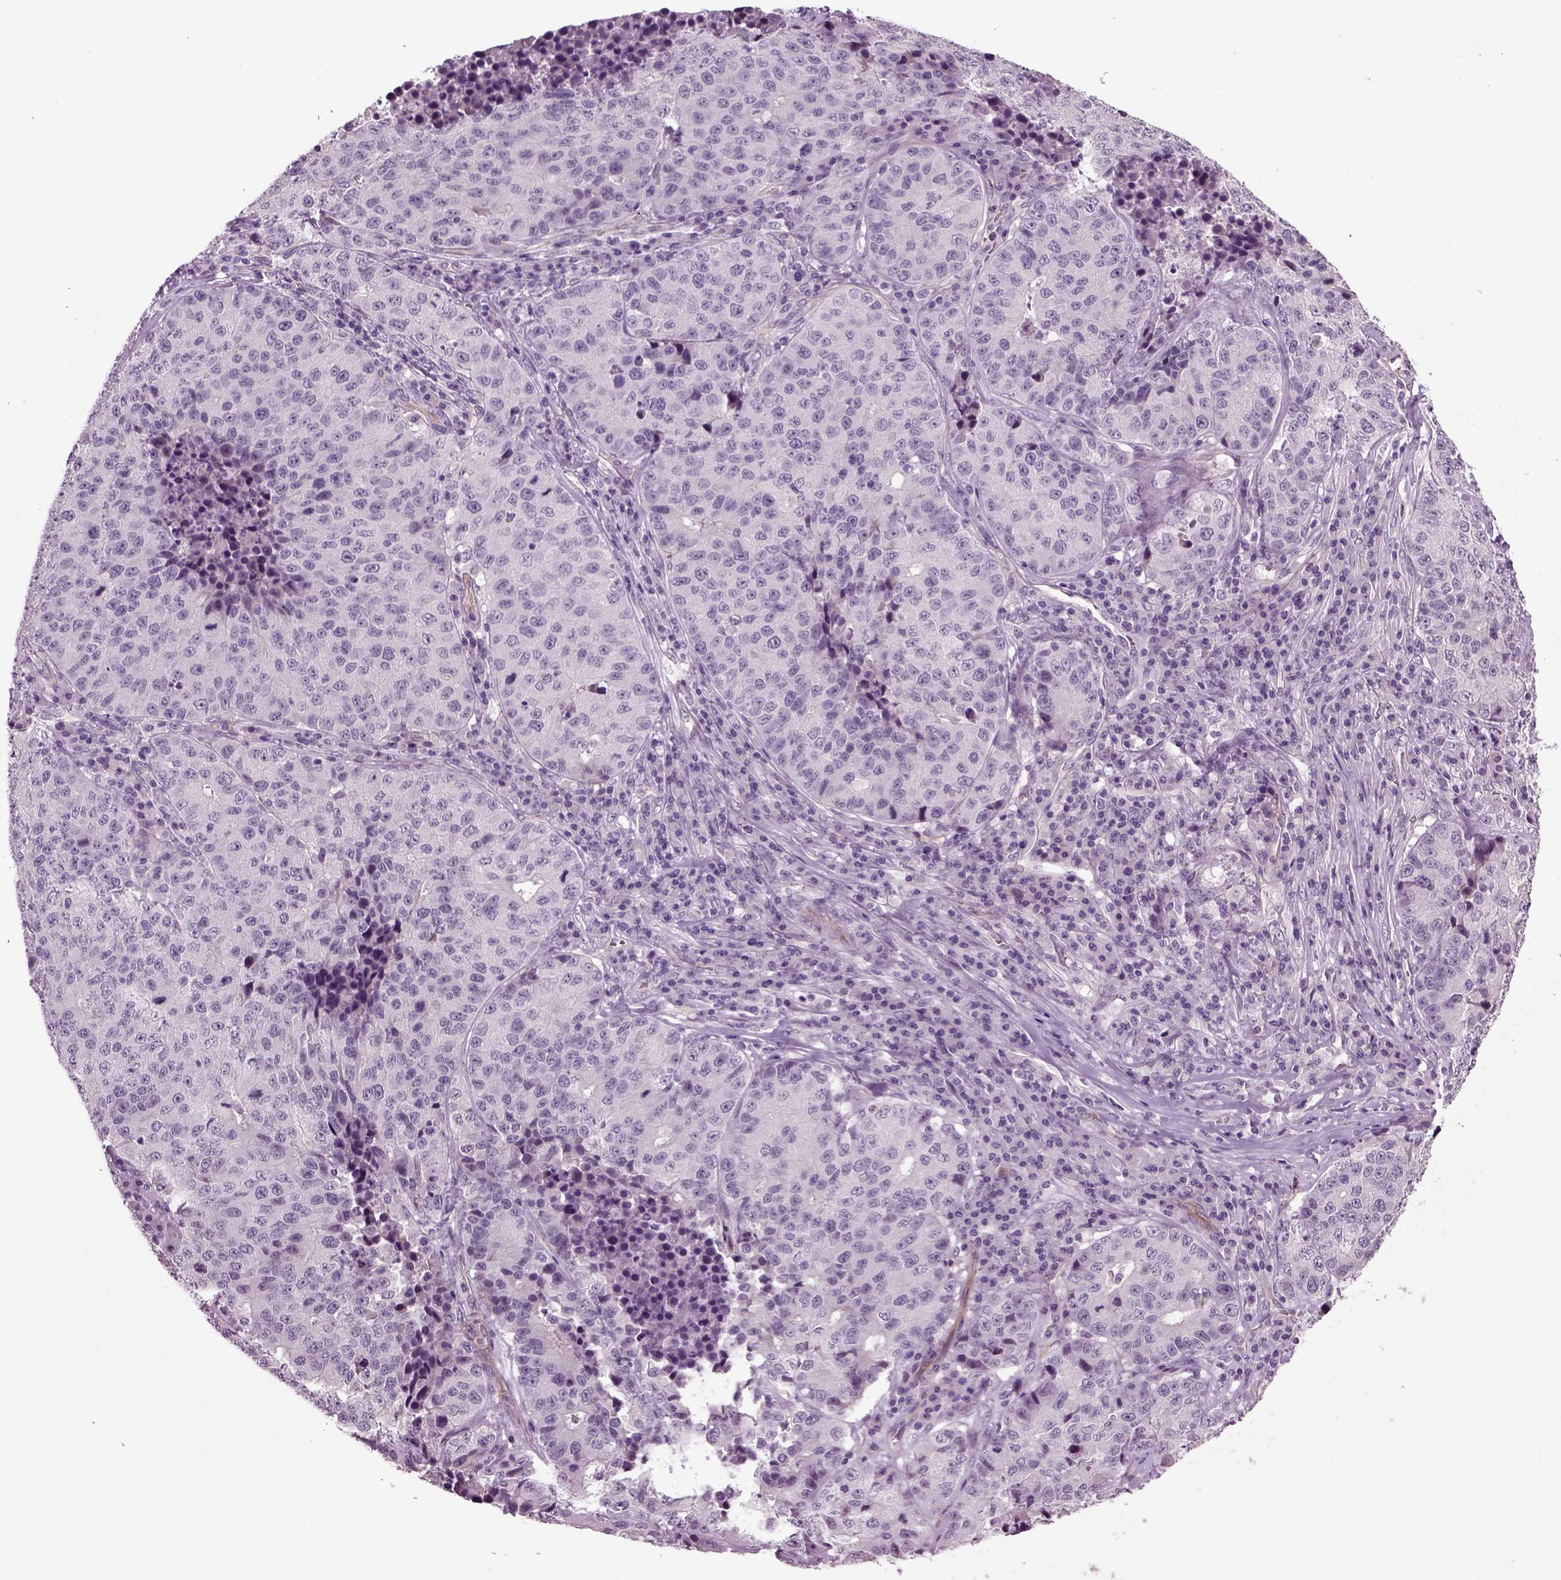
{"staining": {"intensity": "negative", "quantity": "none", "location": "none"}, "tissue": "stomach cancer", "cell_type": "Tumor cells", "image_type": "cancer", "snomed": [{"axis": "morphology", "description": "Adenocarcinoma, NOS"}, {"axis": "topography", "description": "Stomach"}], "caption": "High magnification brightfield microscopy of stomach cancer (adenocarcinoma) stained with DAB (3,3'-diaminobenzidine) (brown) and counterstained with hematoxylin (blue): tumor cells show no significant expression.", "gene": "COL9A2", "patient": {"sex": "male", "age": 71}}